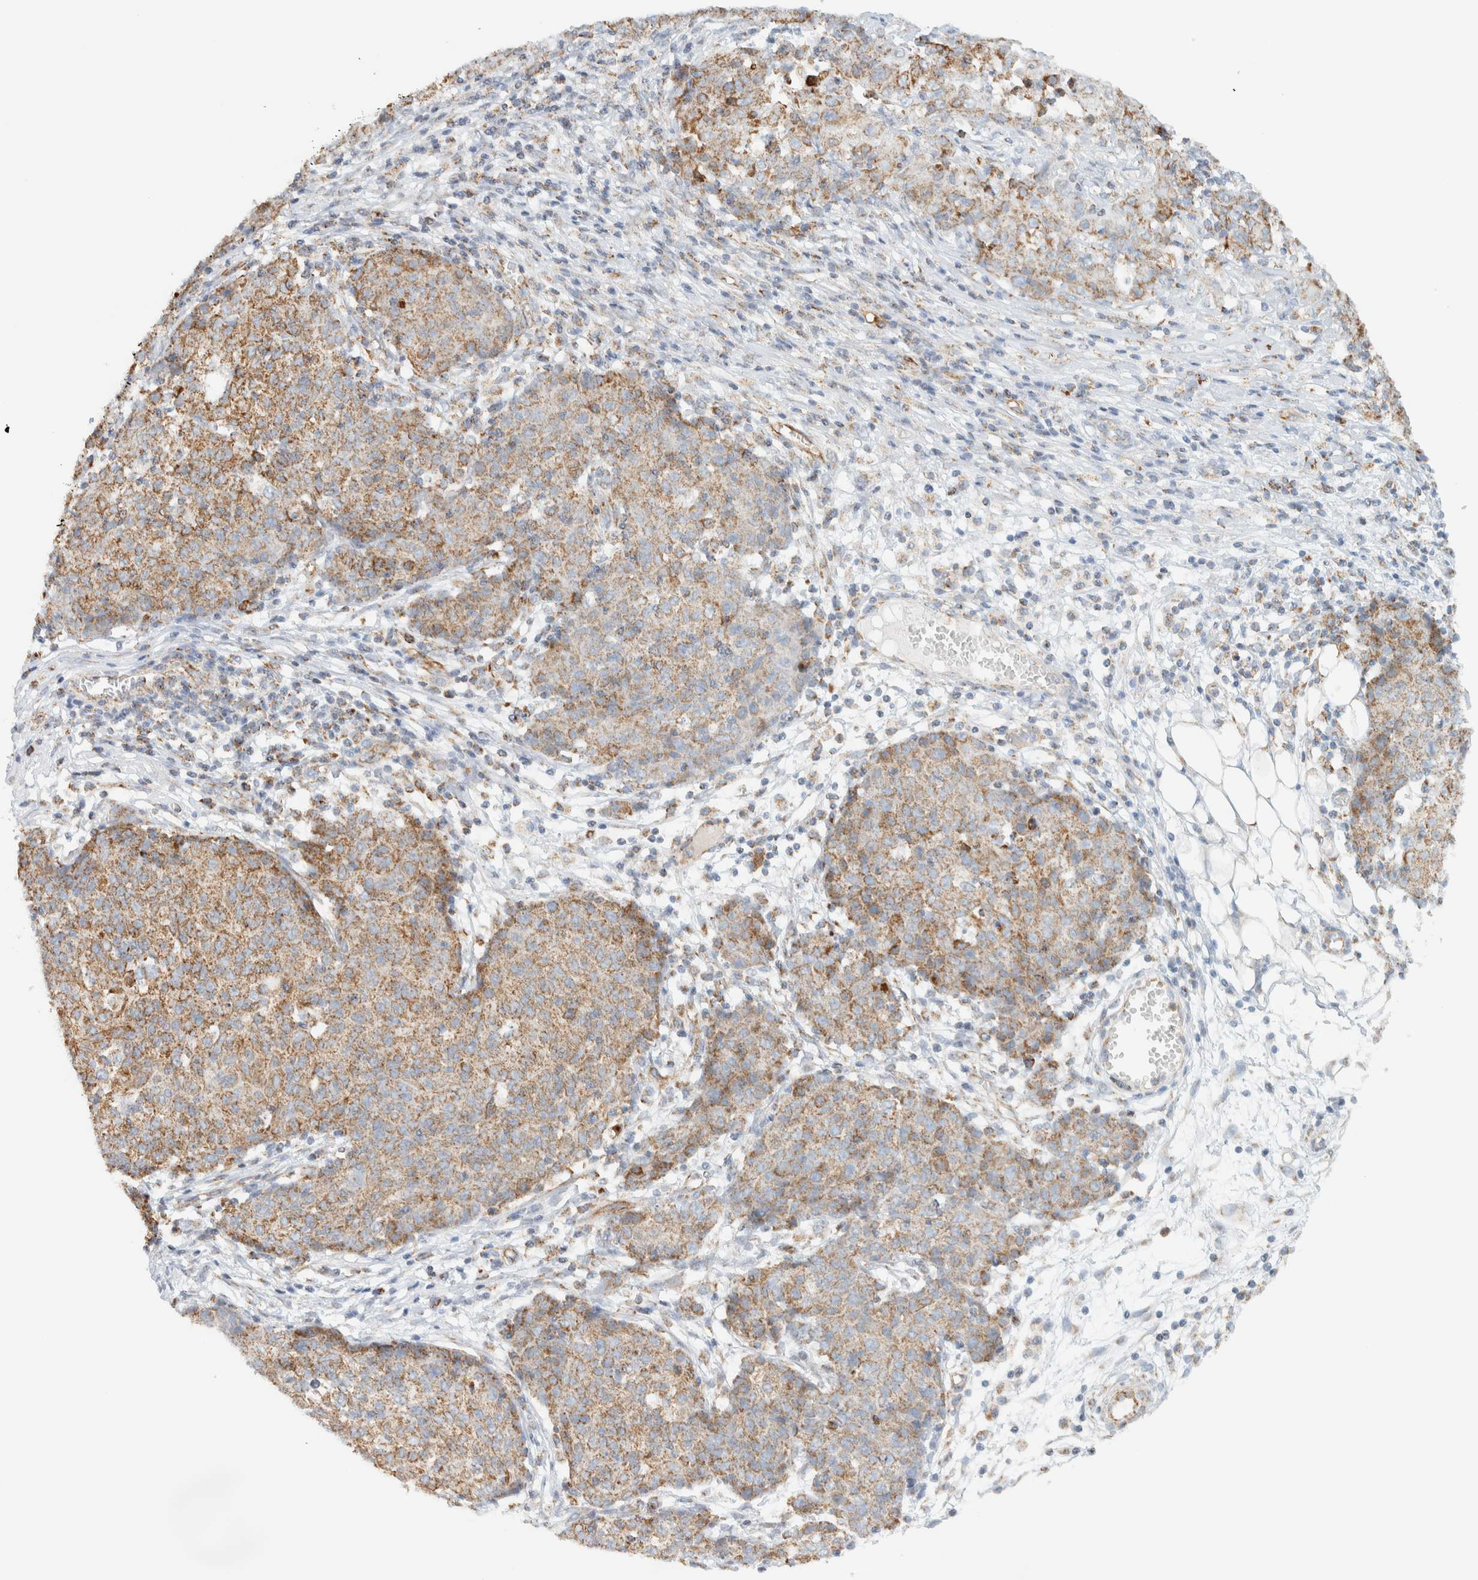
{"staining": {"intensity": "moderate", "quantity": ">75%", "location": "cytoplasmic/membranous"}, "tissue": "ovarian cancer", "cell_type": "Tumor cells", "image_type": "cancer", "snomed": [{"axis": "morphology", "description": "Carcinoma, endometroid"}, {"axis": "topography", "description": "Ovary"}], "caption": "The micrograph reveals immunohistochemical staining of ovarian cancer (endometroid carcinoma). There is moderate cytoplasmic/membranous staining is present in about >75% of tumor cells.", "gene": "KIFAP3", "patient": {"sex": "female", "age": 42}}